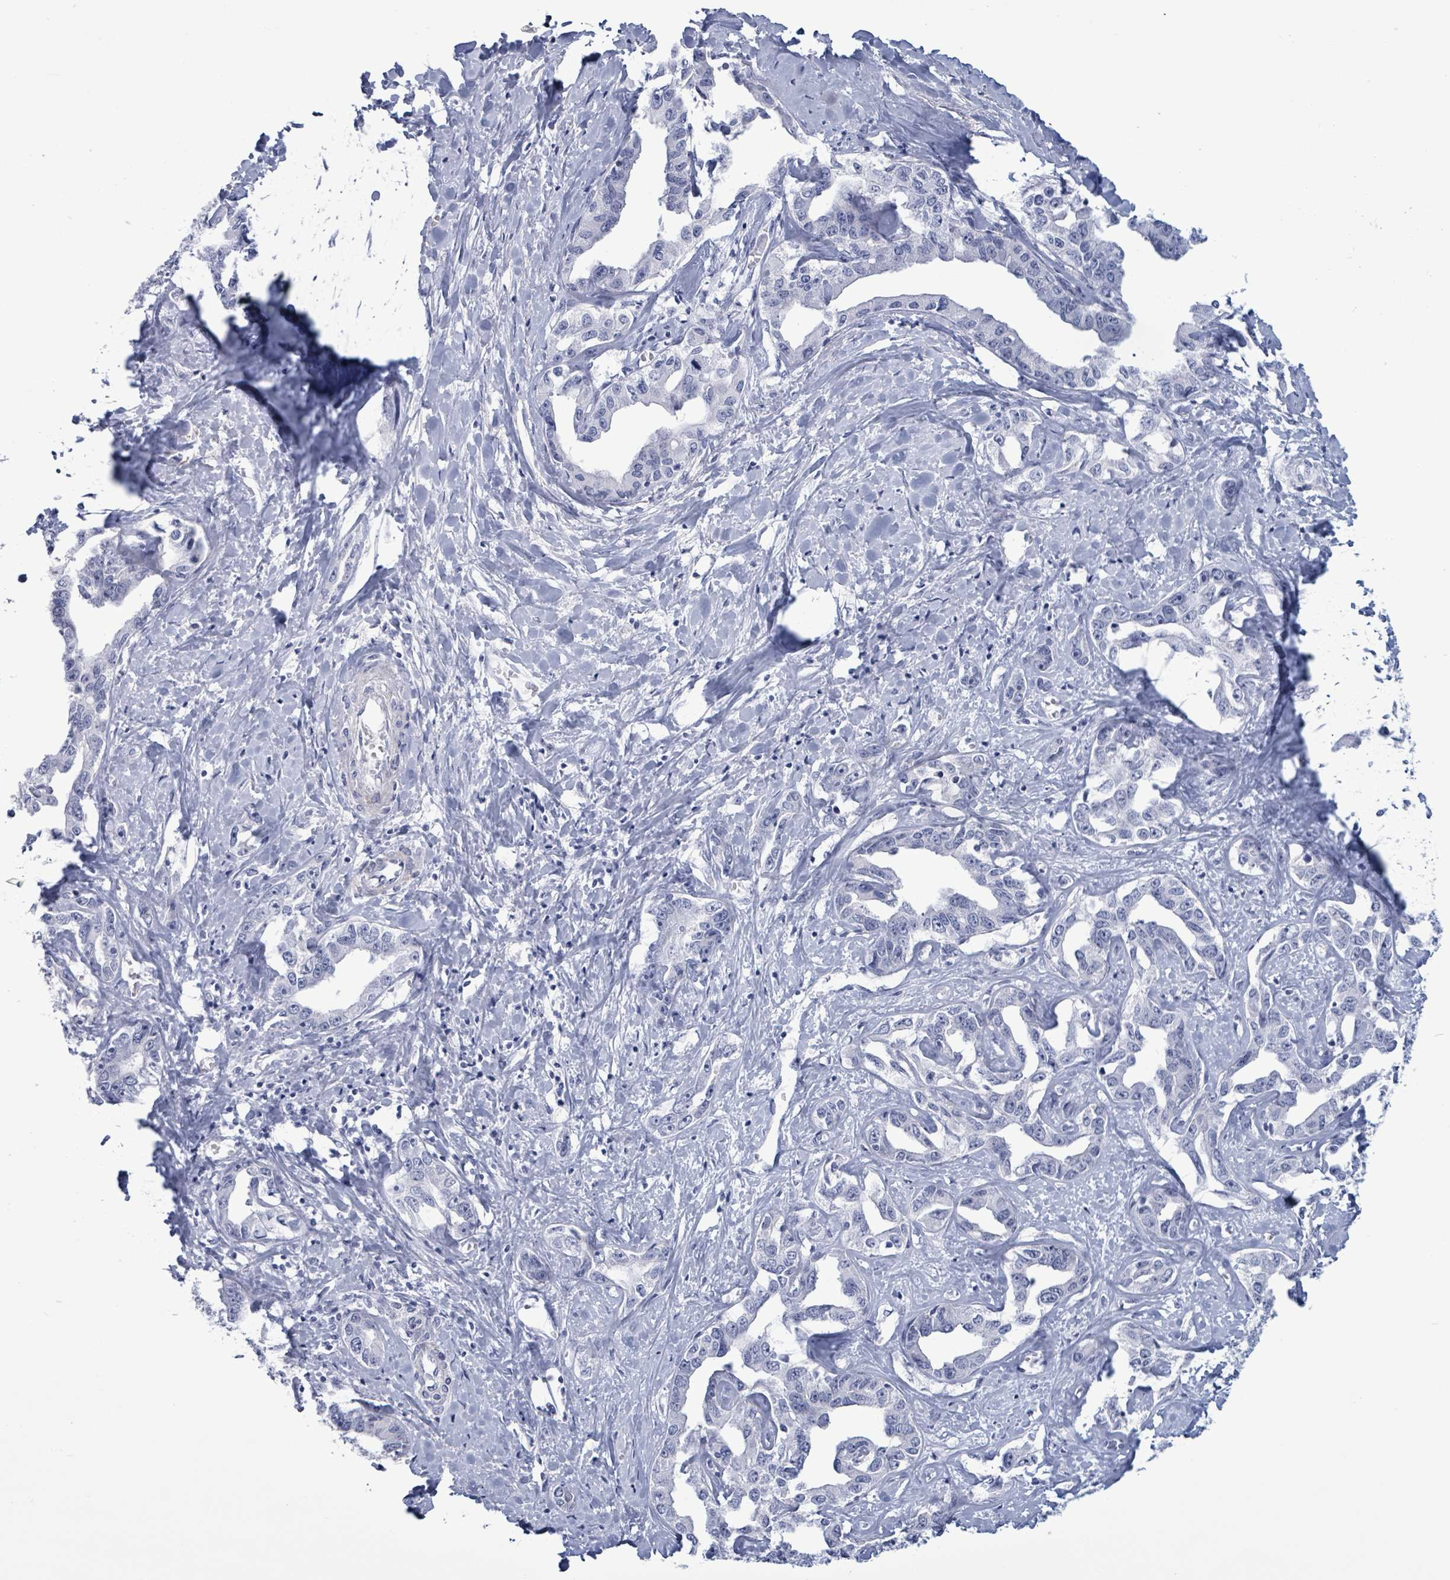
{"staining": {"intensity": "negative", "quantity": "none", "location": "none"}, "tissue": "liver cancer", "cell_type": "Tumor cells", "image_type": "cancer", "snomed": [{"axis": "morphology", "description": "Cholangiocarcinoma"}, {"axis": "topography", "description": "Liver"}], "caption": "DAB immunohistochemical staining of liver cancer reveals no significant staining in tumor cells.", "gene": "ZNF771", "patient": {"sex": "male", "age": 59}}